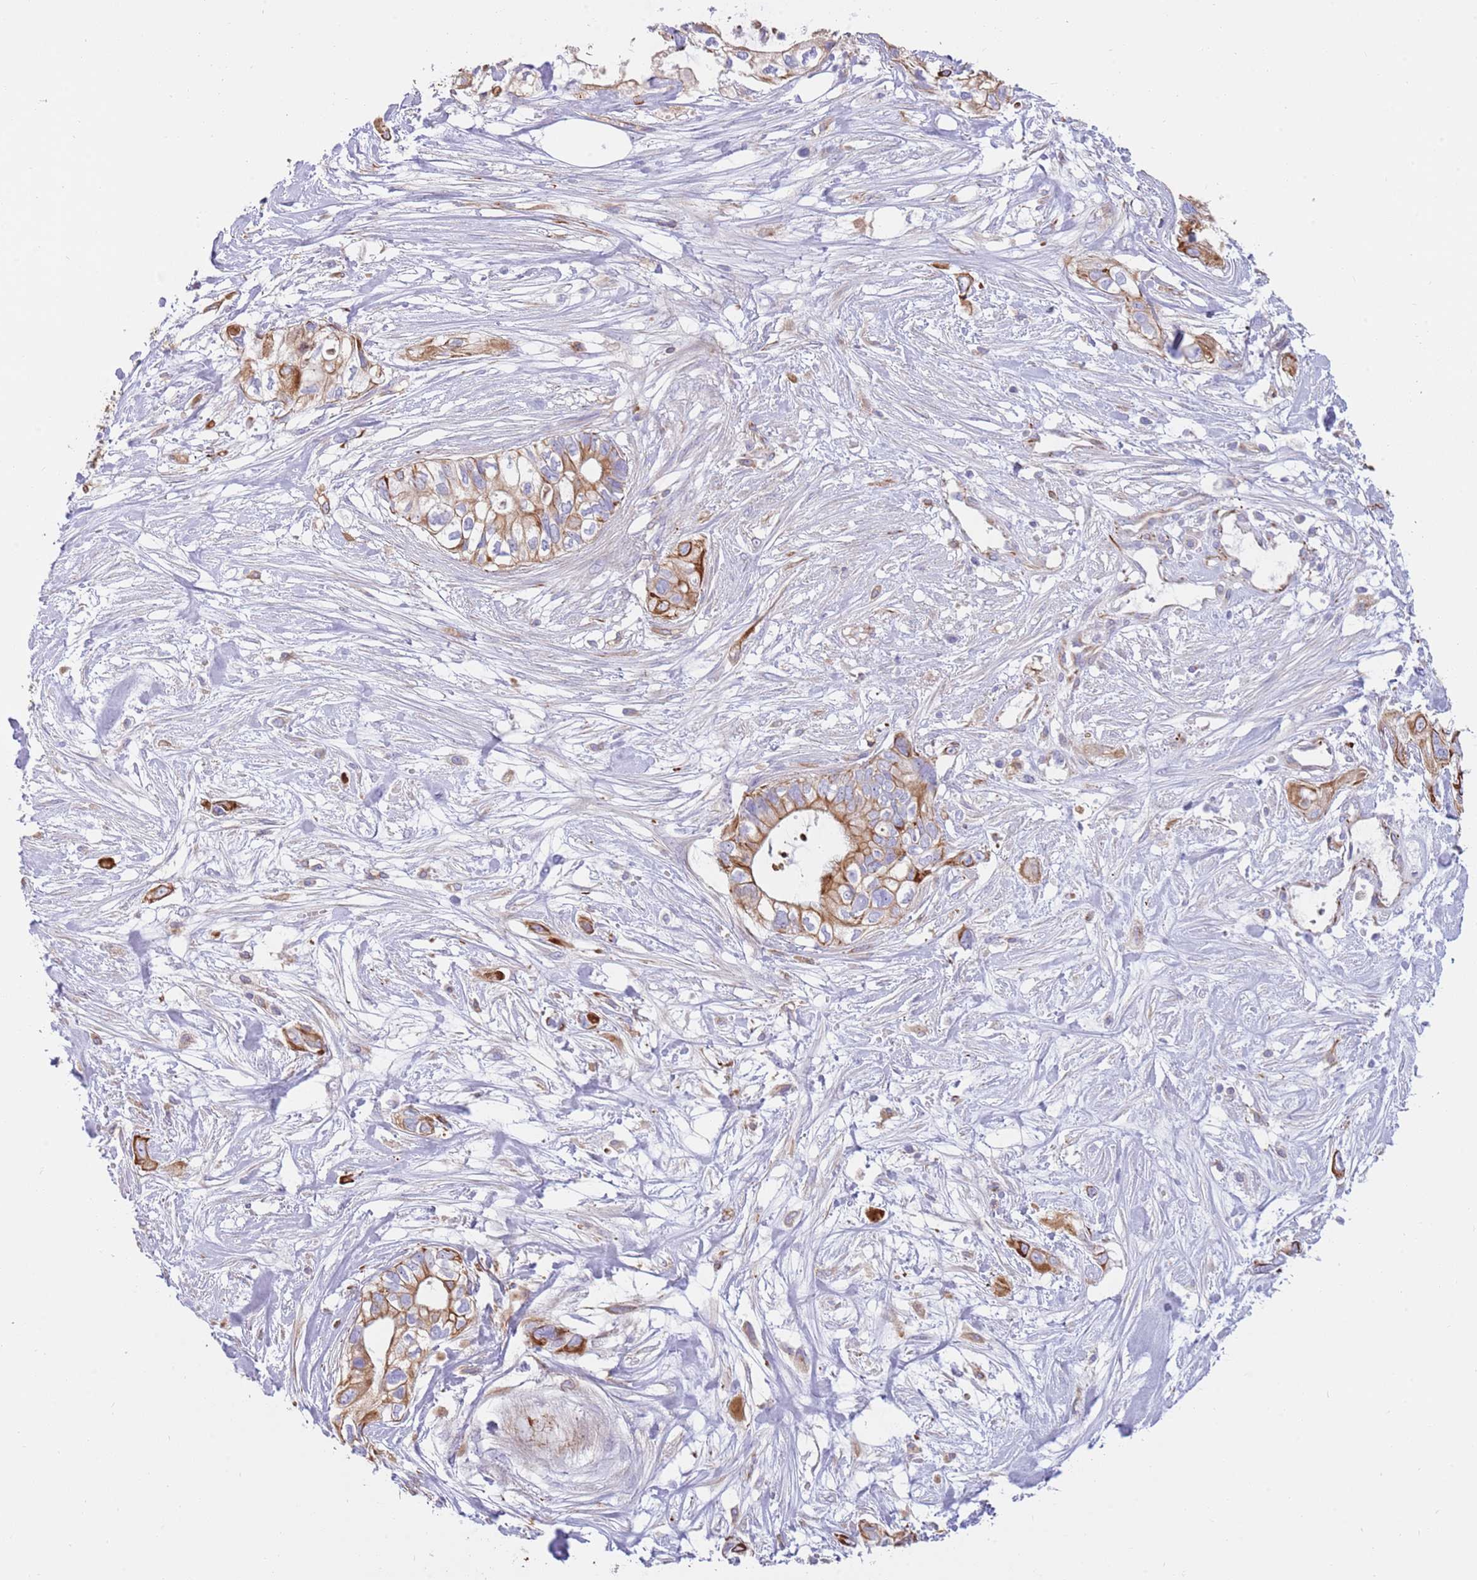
{"staining": {"intensity": "moderate", "quantity": "25%-75%", "location": "cytoplasmic/membranous"}, "tissue": "pancreatic cancer", "cell_type": "Tumor cells", "image_type": "cancer", "snomed": [{"axis": "morphology", "description": "Adenocarcinoma, NOS"}, {"axis": "topography", "description": "Pancreas"}], "caption": "Moderate cytoplasmic/membranous positivity is identified in approximately 25%-75% of tumor cells in pancreatic adenocarcinoma.", "gene": "MOGAT1", "patient": {"sex": "female", "age": 63}}